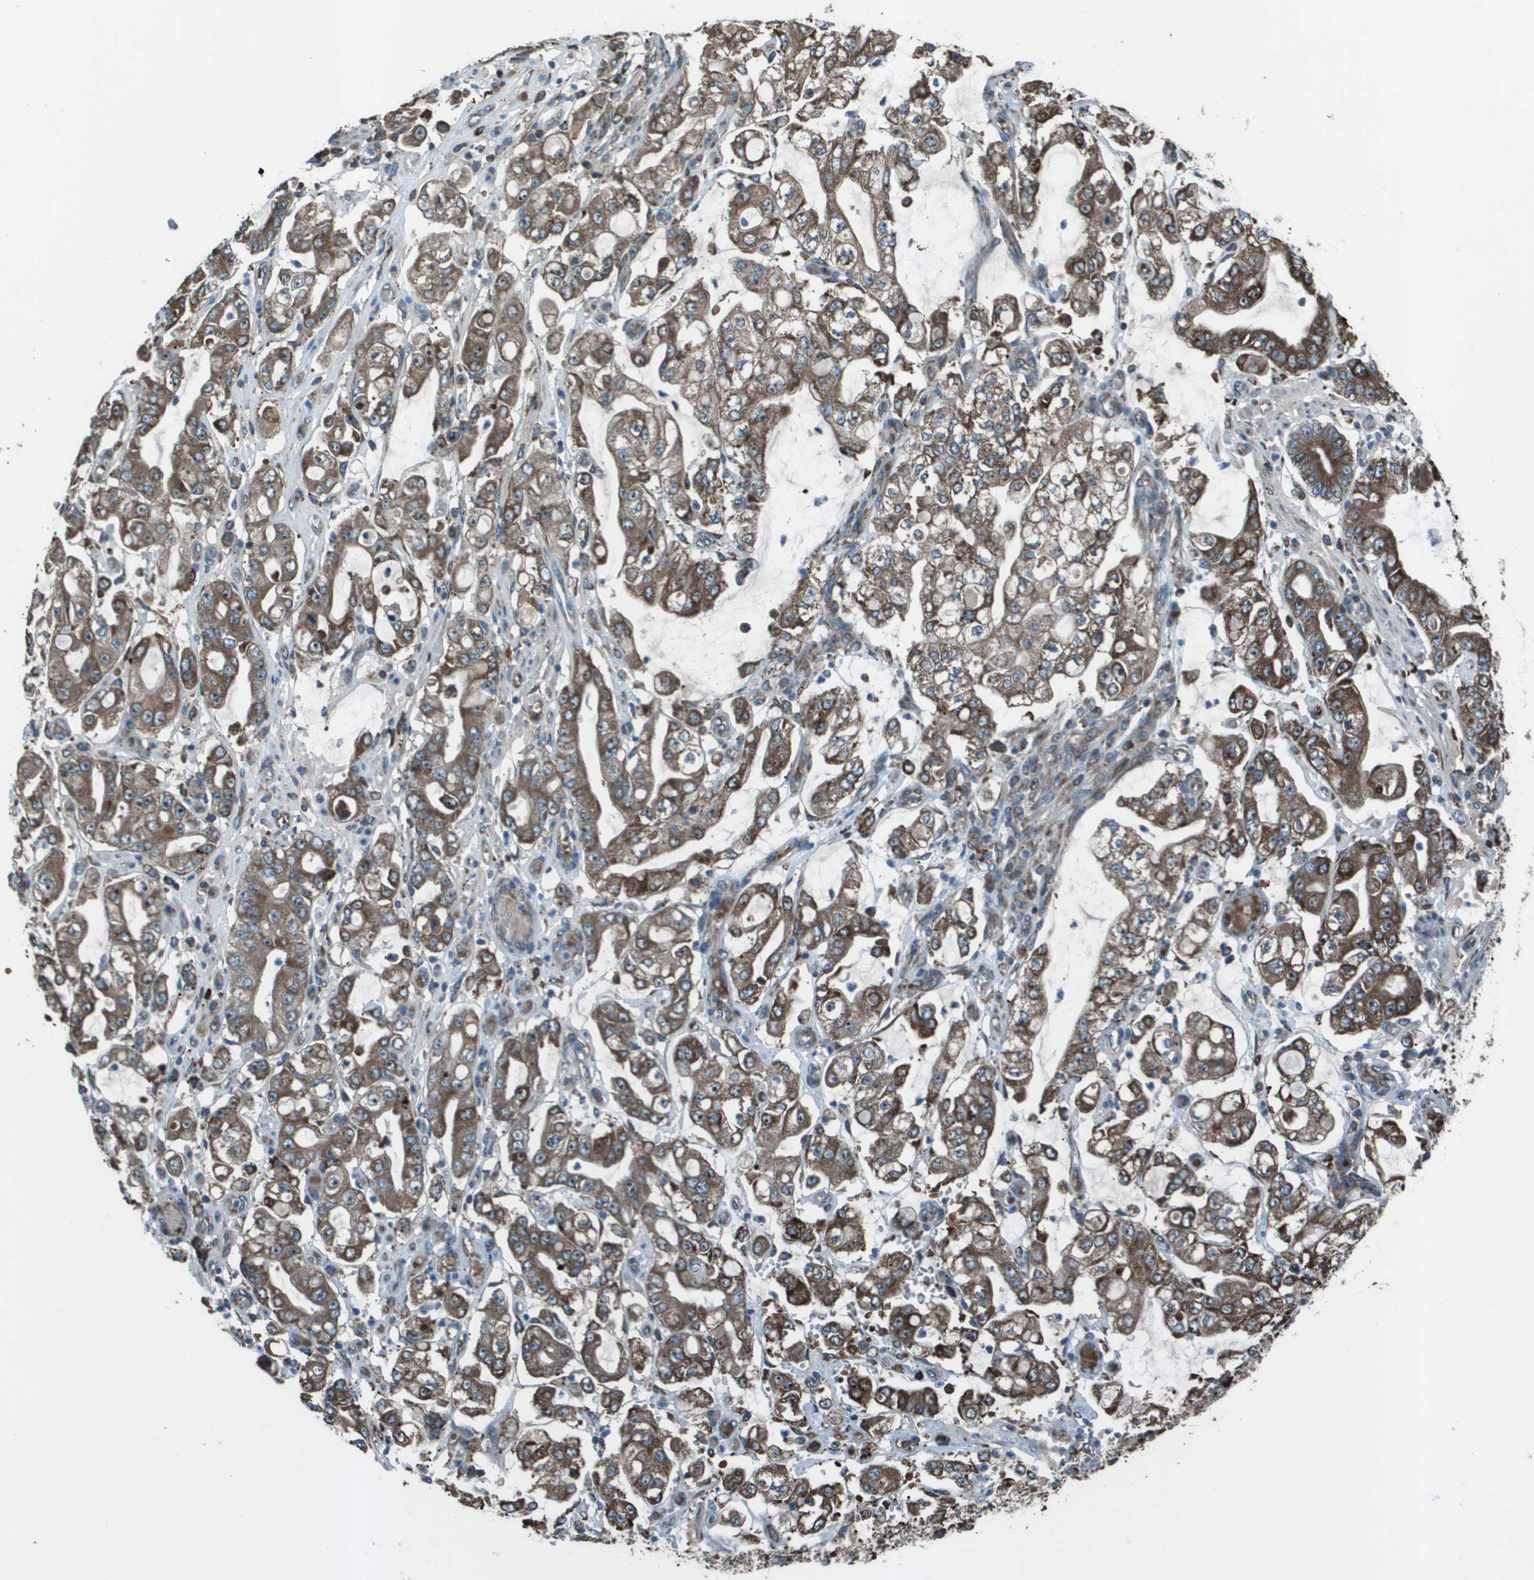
{"staining": {"intensity": "moderate", "quantity": ">75%", "location": "cytoplasmic/membranous"}, "tissue": "stomach cancer", "cell_type": "Tumor cells", "image_type": "cancer", "snomed": [{"axis": "morphology", "description": "Adenocarcinoma, NOS"}, {"axis": "topography", "description": "Stomach"}], "caption": "About >75% of tumor cells in adenocarcinoma (stomach) reveal moderate cytoplasmic/membranous protein staining as visualized by brown immunohistochemical staining.", "gene": "UTS2", "patient": {"sex": "male", "age": 76}}